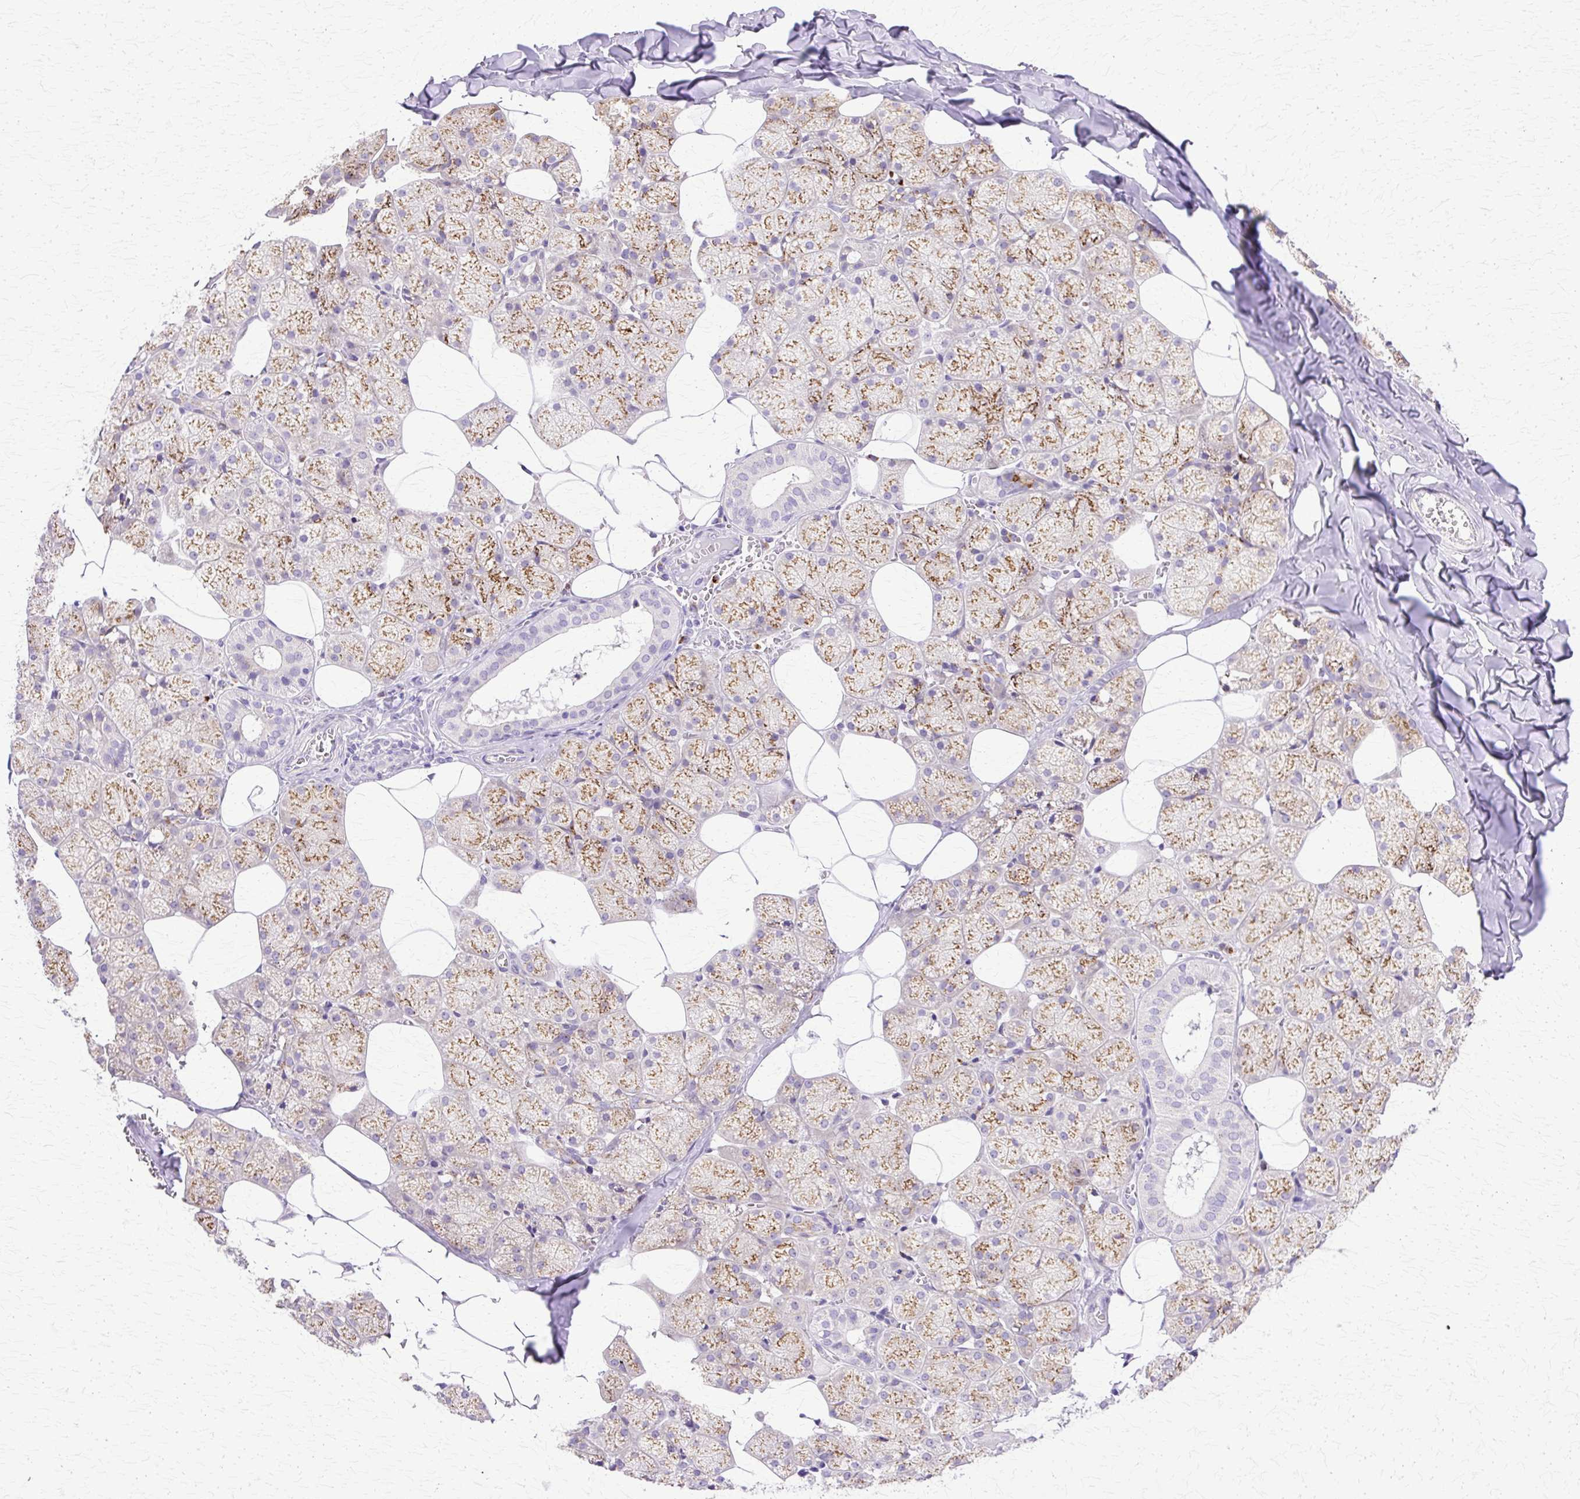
{"staining": {"intensity": "moderate", "quantity": ">75%", "location": "cytoplasmic/membranous"}, "tissue": "salivary gland", "cell_type": "Glandular cells", "image_type": "normal", "snomed": [{"axis": "morphology", "description": "Normal tissue, NOS"}, {"axis": "topography", "description": "Salivary gland"}, {"axis": "topography", "description": "Peripheral nerve tissue"}], "caption": "This micrograph exhibits immunohistochemistry staining of benign salivary gland, with medium moderate cytoplasmic/membranous staining in approximately >75% of glandular cells.", "gene": "TBC1D3B", "patient": {"sex": "male", "age": 38}}